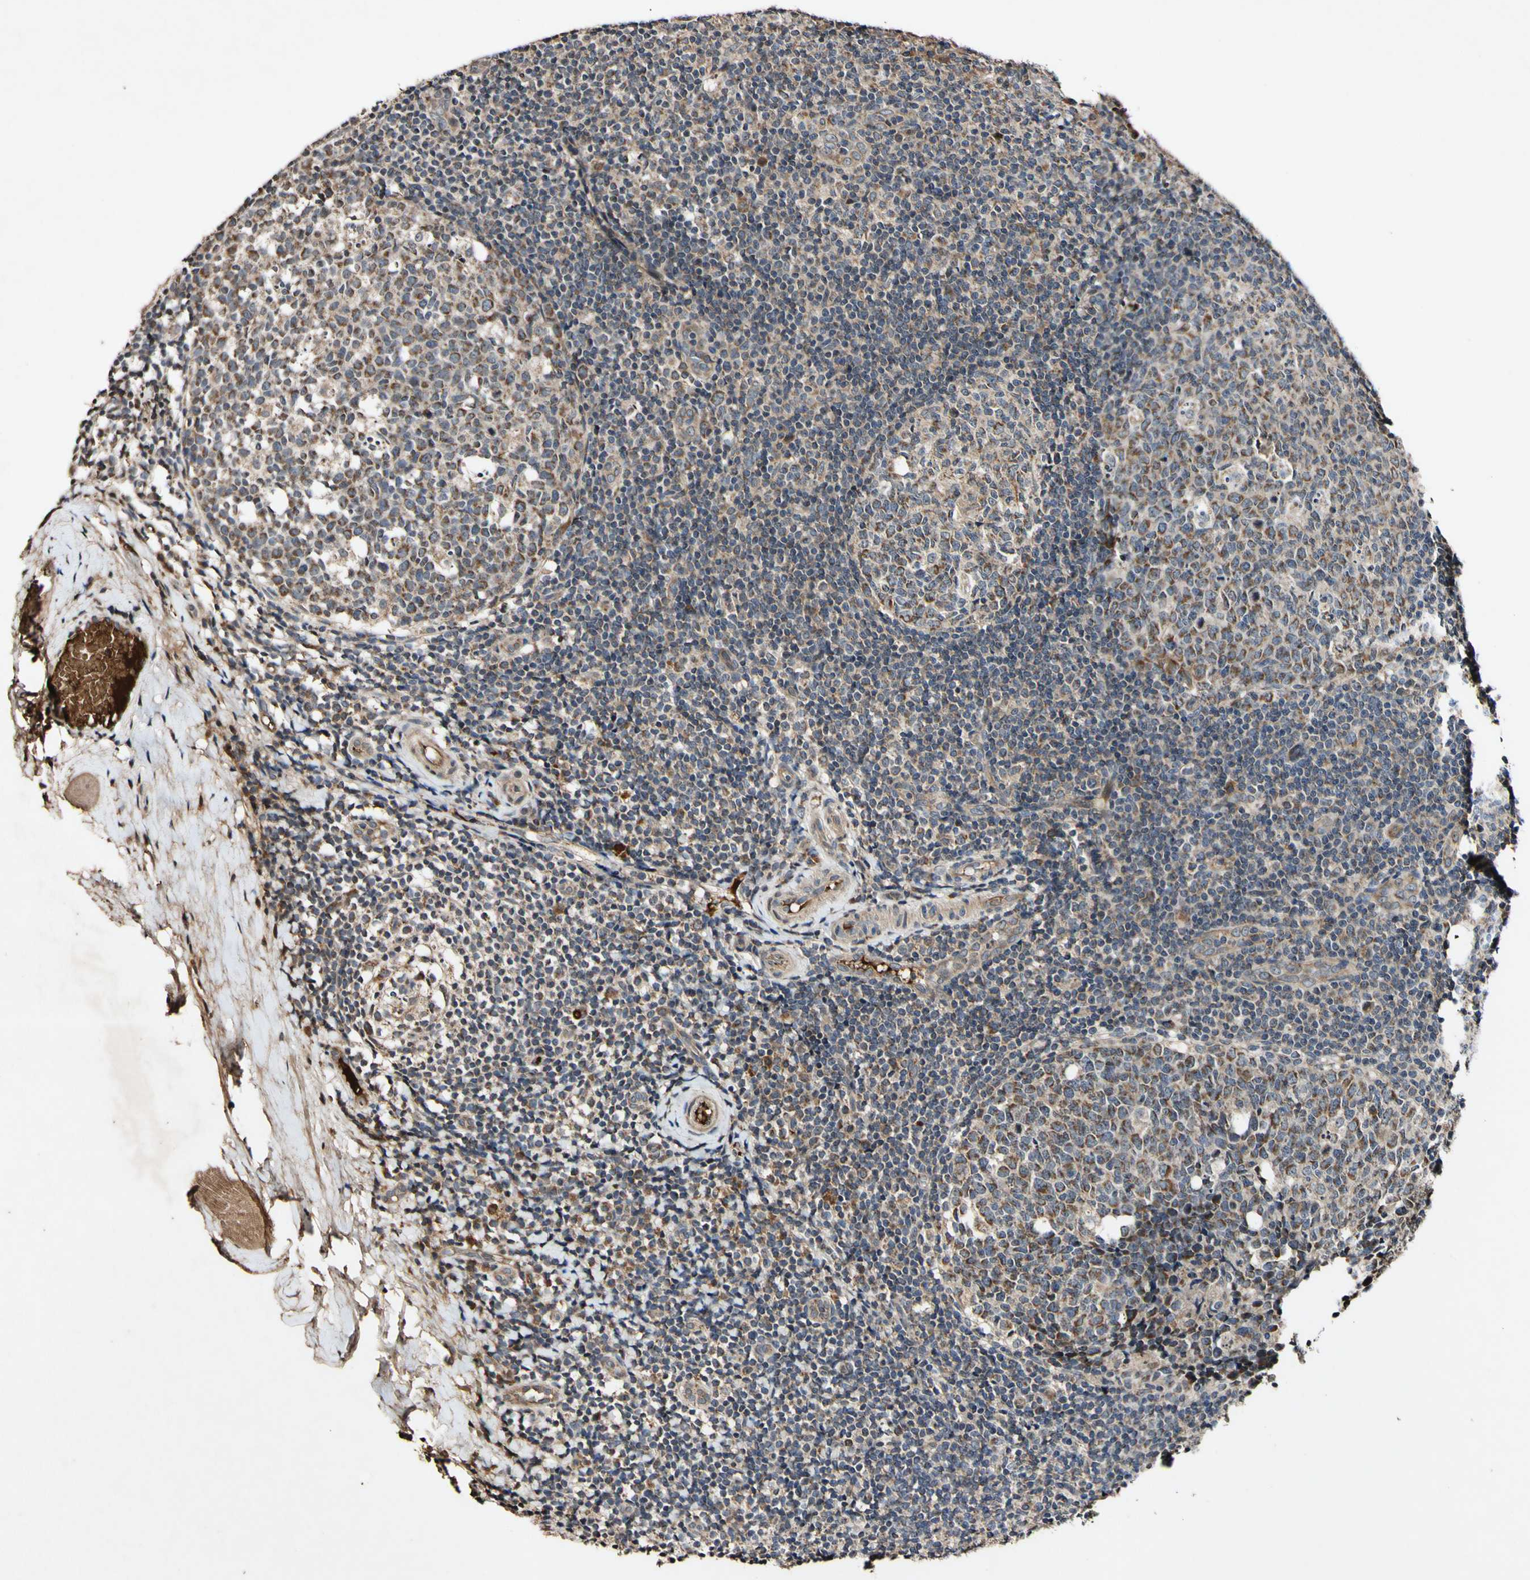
{"staining": {"intensity": "moderate", "quantity": ">75%", "location": "cytoplasmic/membranous"}, "tissue": "tonsil", "cell_type": "Germinal center cells", "image_type": "normal", "snomed": [{"axis": "morphology", "description": "Normal tissue, NOS"}, {"axis": "topography", "description": "Tonsil"}], "caption": "Tonsil was stained to show a protein in brown. There is medium levels of moderate cytoplasmic/membranous positivity in about >75% of germinal center cells. (DAB (3,3'-diaminobenzidine) = brown stain, brightfield microscopy at high magnification).", "gene": "PLAT", "patient": {"sex": "female", "age": 19}}